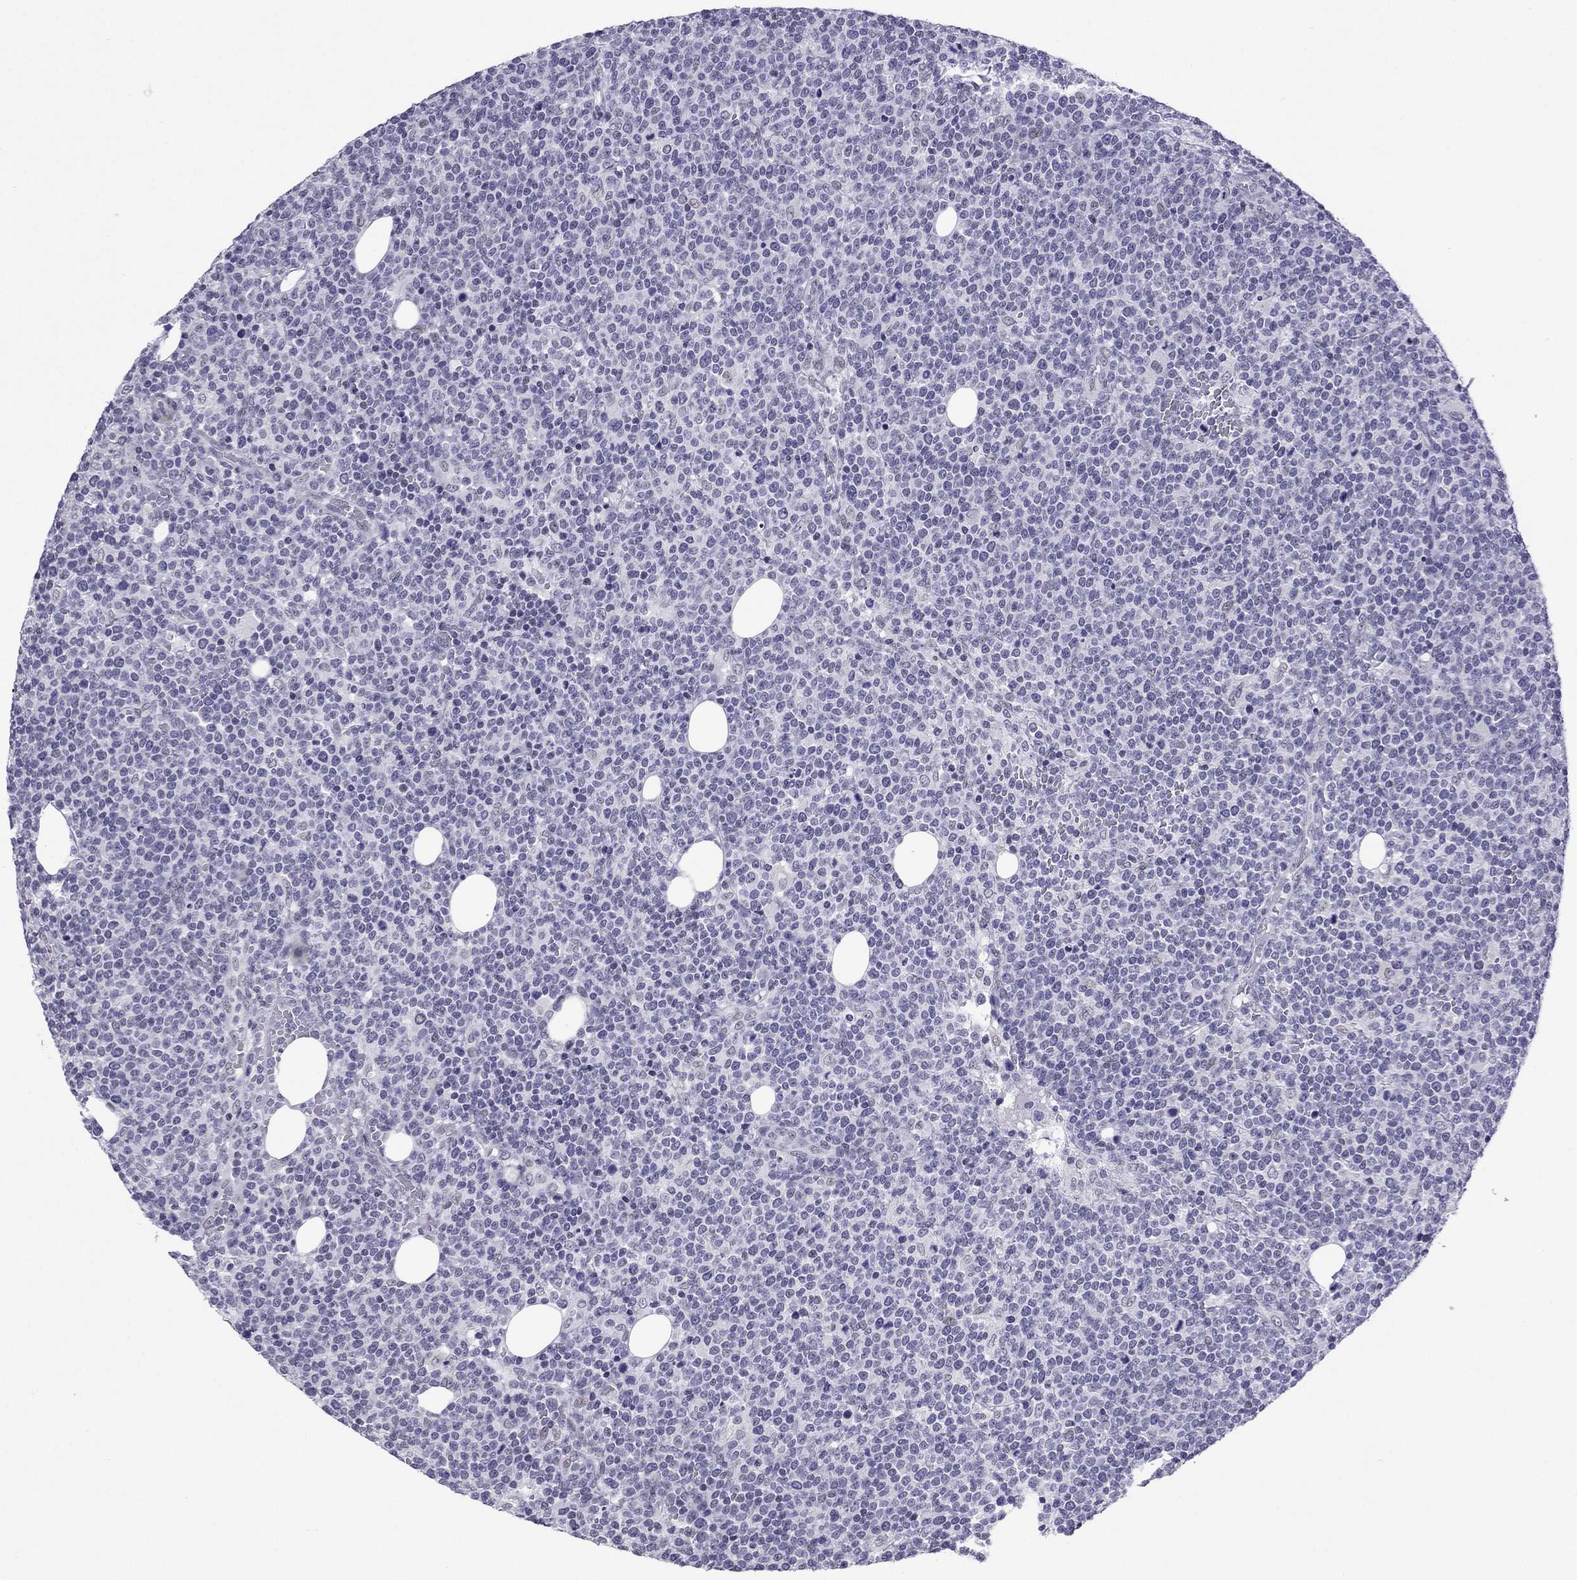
{"staining": {"intensity": "negative", "quantity": "none", "location": "none"}, "tissue": "lymphoma", "cell_type": "Tumor cells", "image_type": "cancer", "snomed": [{"axis": "morphology", "description": "Malignant lymphoma, non-Hodgkin's type, High grade"}, {"axis": "topography", "description": "Lymph node"}], "caption": "DAB (3,3'-diaminobenzidine) immunohistochemical staining of human lymphoma displays no significant positivity in tumor cells.", "gene": "ZNF646", "patient": {"sex": "male", "age": 61}}